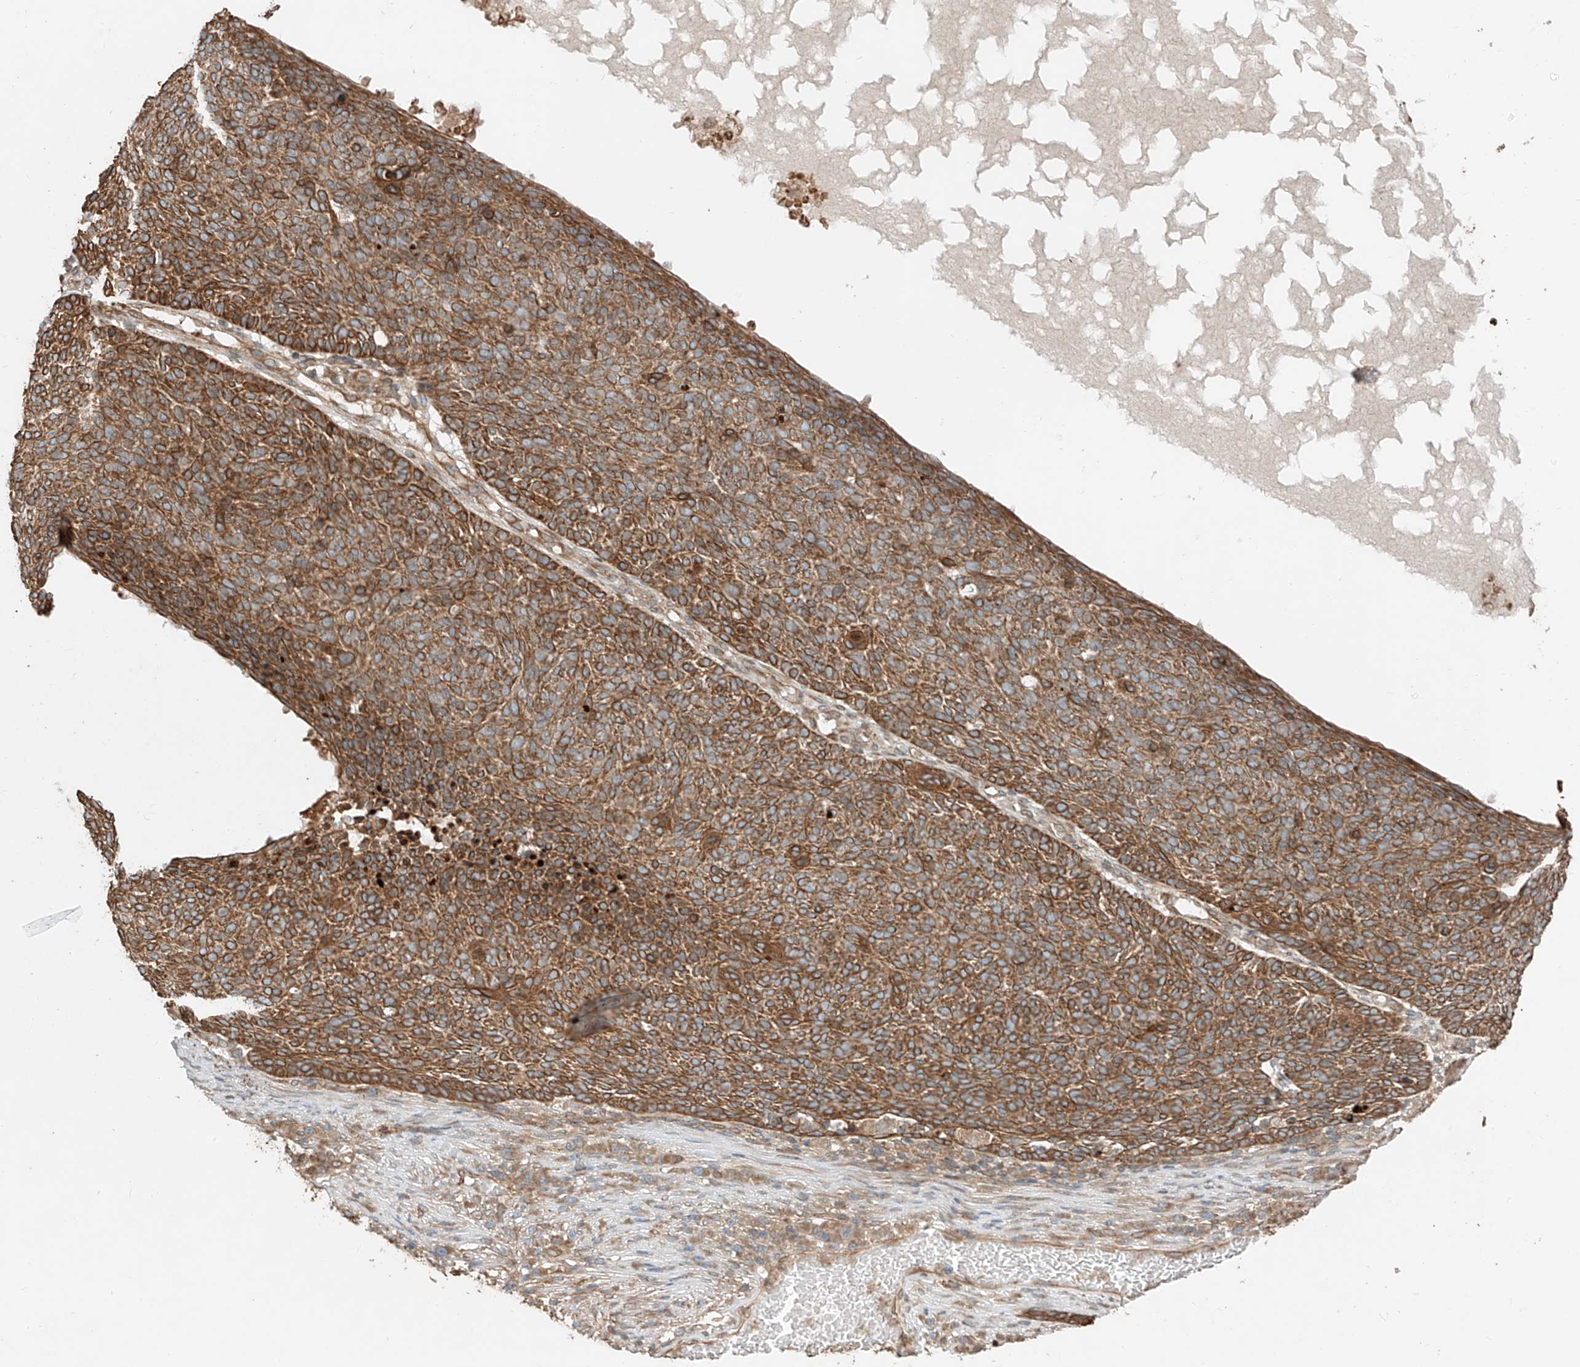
{"staining": {"intensity": "strong", "quantity": ">75%", "location": "cytoplasmic/membranous"}, "tissue": "skin cancer", "cell_type": "Tumor cells", "image_type": "cancer", "snomed": [{"axis": "morphology", "description": "Squamous cell carcinoma, NOS"}, {"axis": "topography", "description": "Skin"}], "caption": "IHC photomicrograph of neoplastic tissue: skin cancer stained using immunohistochemistry displays high levels of strong protein expression localized specifically in the cytoplasmic/membranous of tumor cells, appearing as a cytoplasmic/membranous brown color.", "gene": "CEP162", "patient": {"sex": "female", "age": 90}}